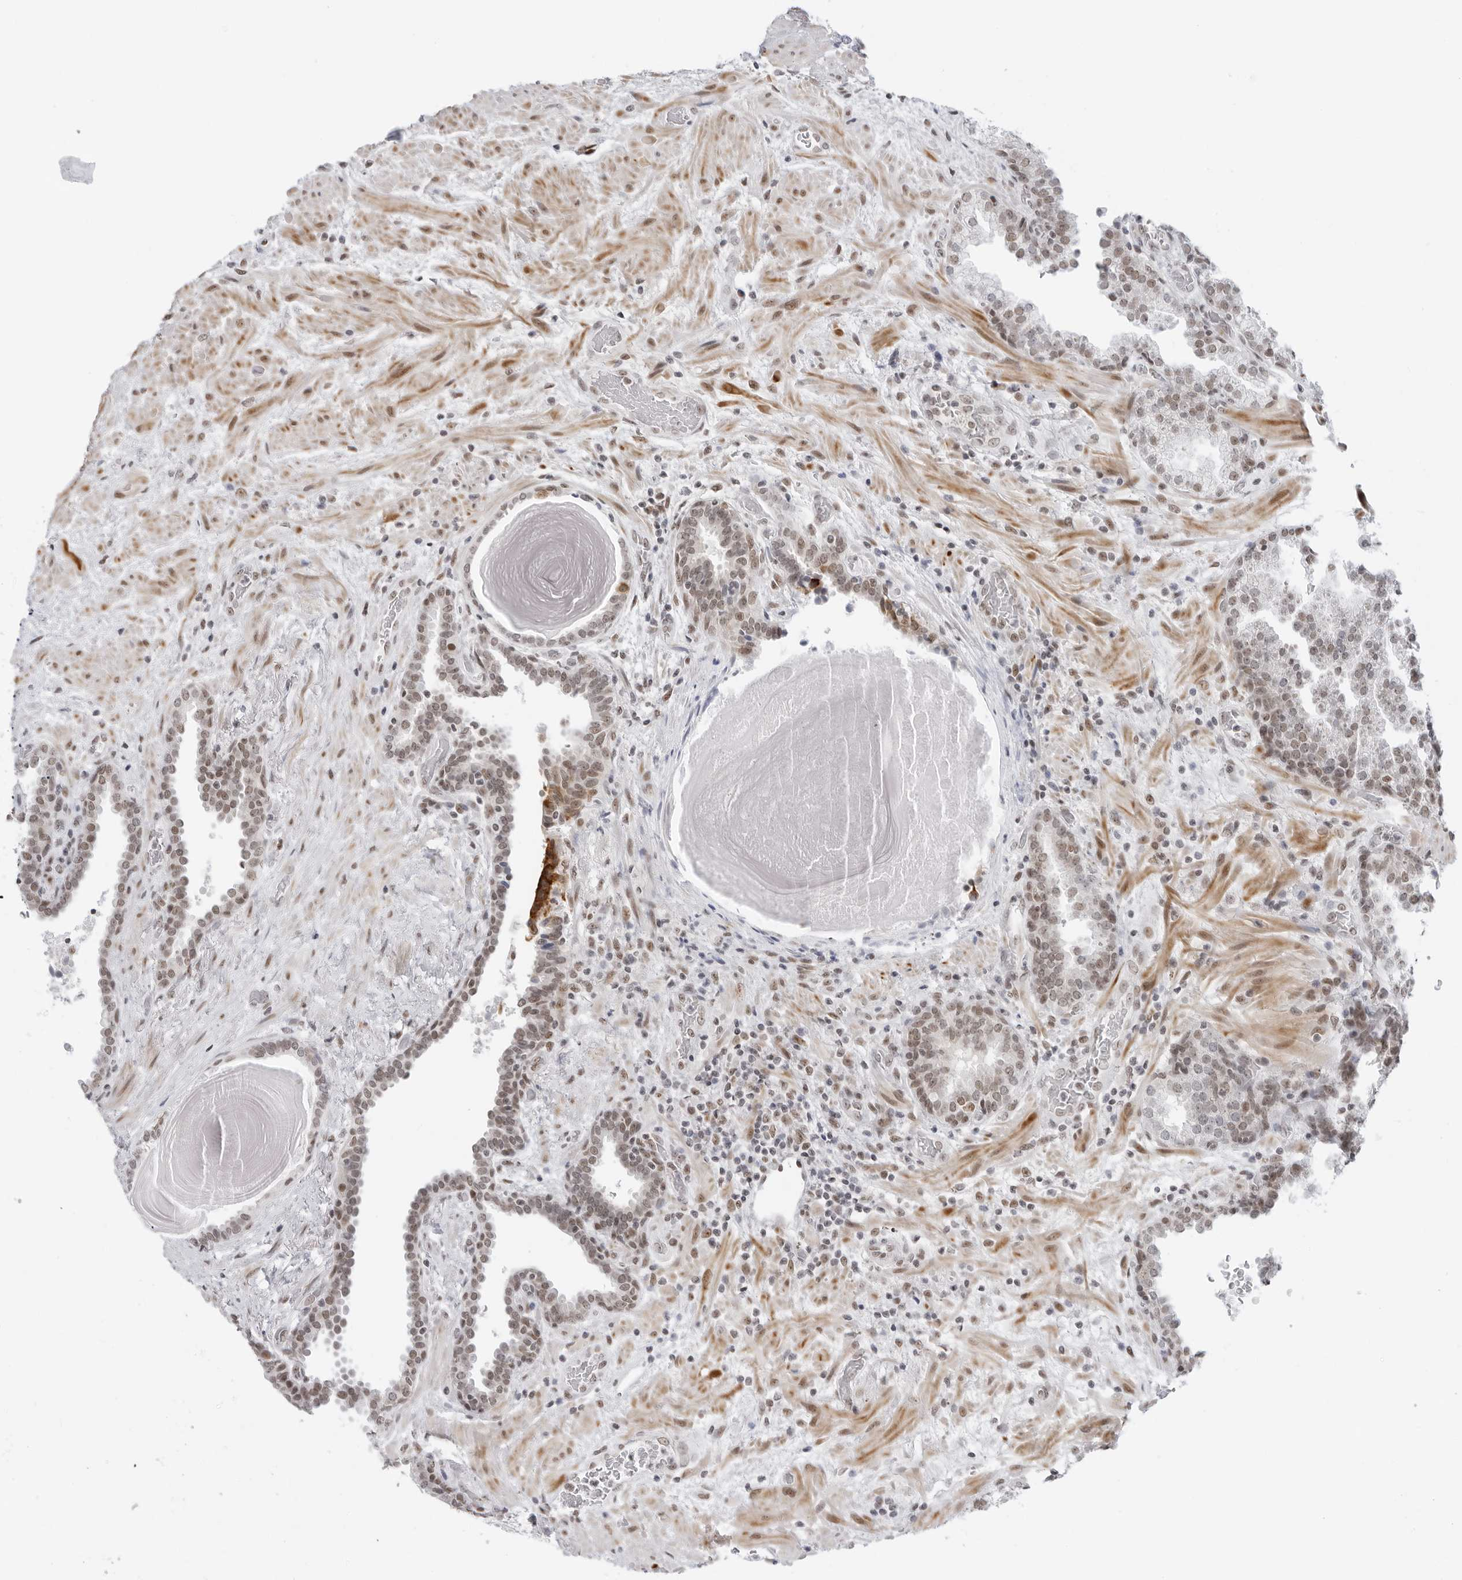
{"staining": {"intensity": "weak", "quantity": "25%-75%", "location": "nuclear"}, "tissue": "prostate", "cell_type": "Glandular cells", "image_type": "normal", "snomed": [{"axis": "morphology", "description": "Normal tissue, NOS"}, {"axis": "topography", "description": "Prostate"}], "caption": "Approximately 25%-75% of glandular cells in unremarkable prostate demonstrate weak nuclear protein staining as visualized by brown immunohistochemical staining.", "gene": "FOXK2", "patient": {"sex": "male", "age": 48}}